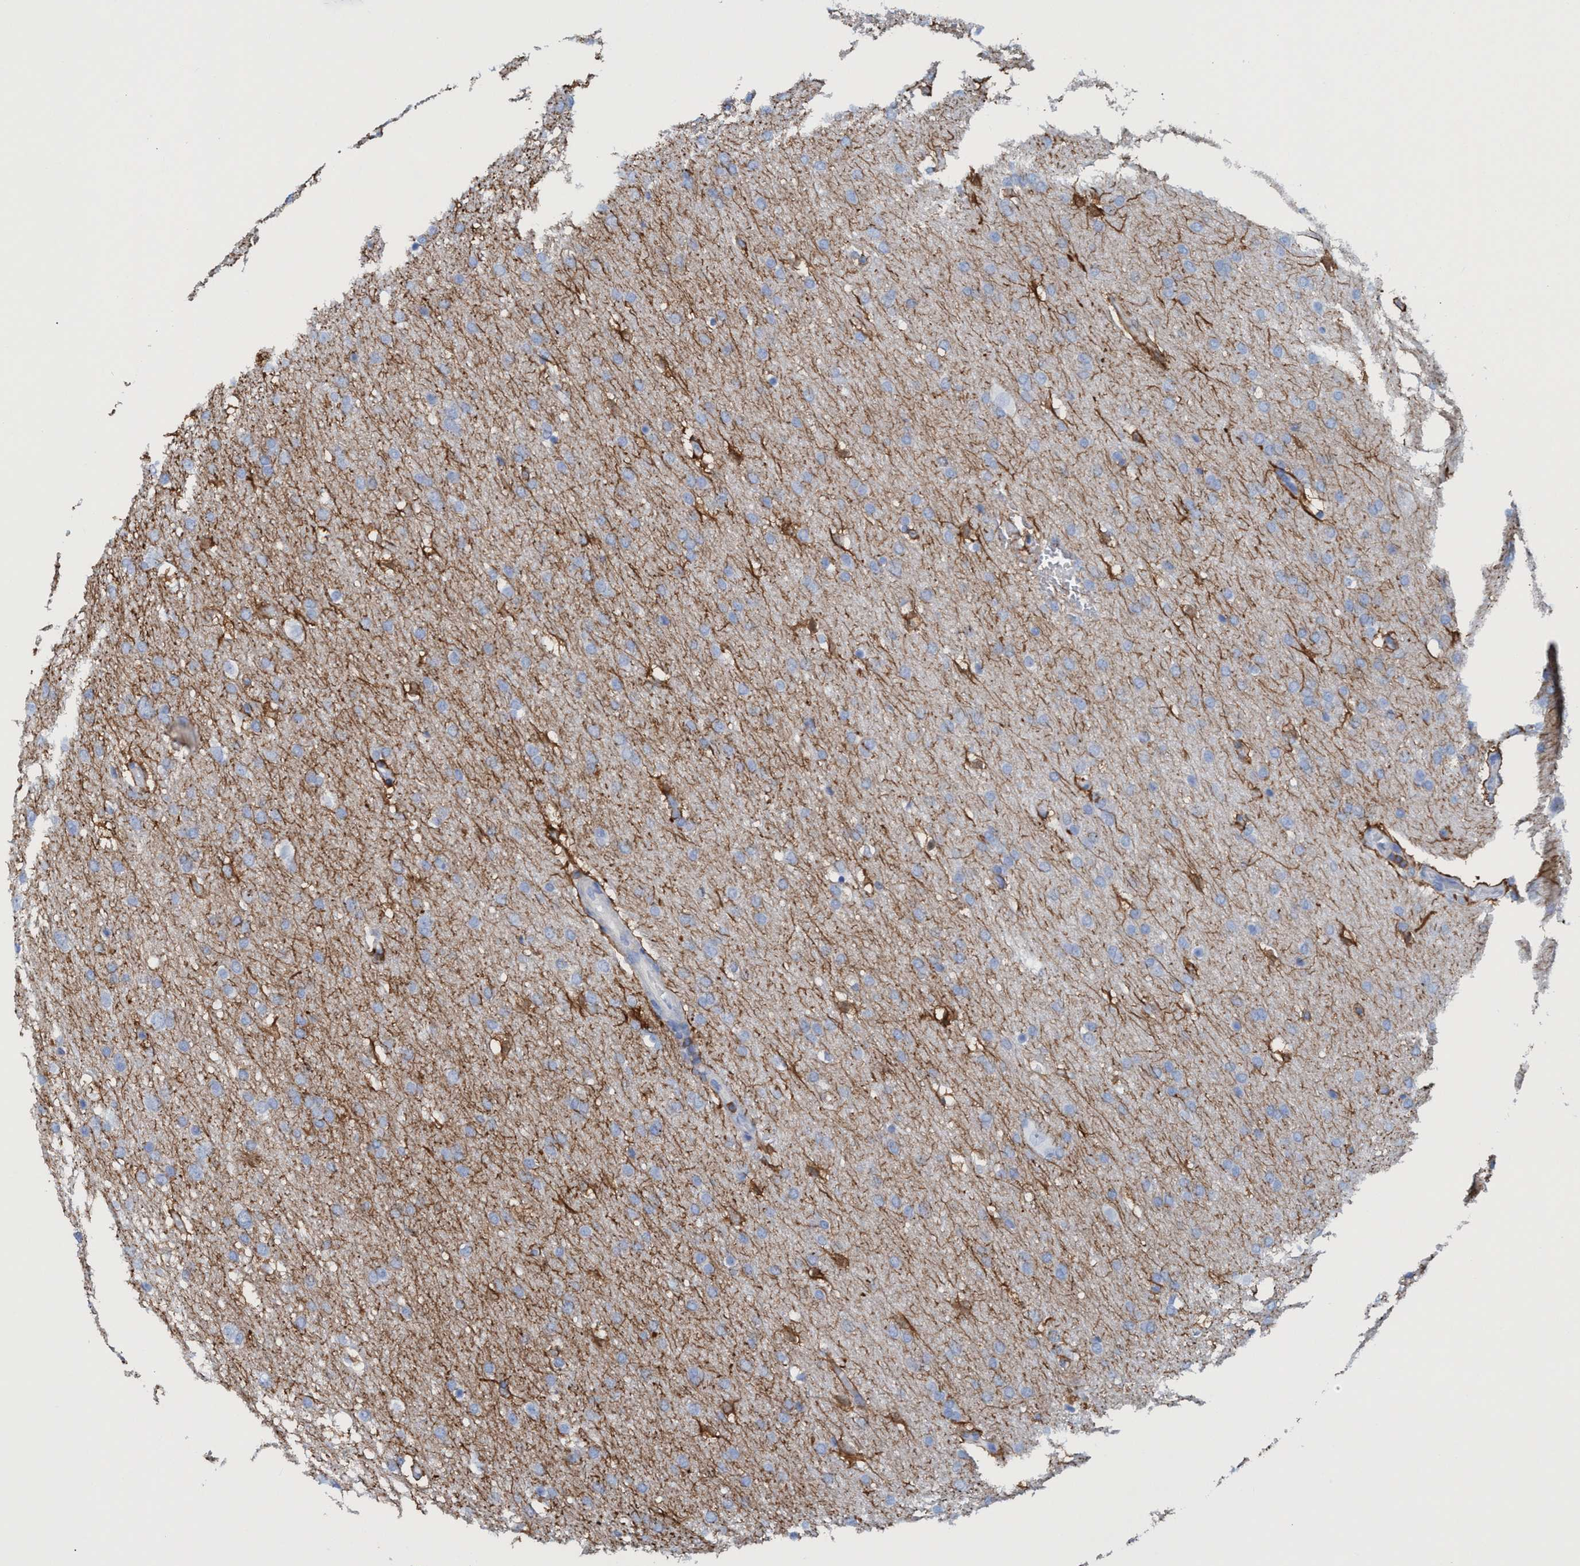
{"staining": {"intensity": "weak", "quantity": "<25%", "location": "cytoplasmic/membranous"}, "tissue": "glioma", "cell_type": "Tumor cells", "image_type": "cancer", "snomed": [{"axis": "morphology", "description": "Glioma, malignant, Low grade"}, {"axis": "topography", "description": "Brain"}], "caption": "A micrograph of human malignant glioma (low-grade) is negative for staining in tumor cells.", "gene": "EZR", "patient": {"sex": "female", "age": 37}}